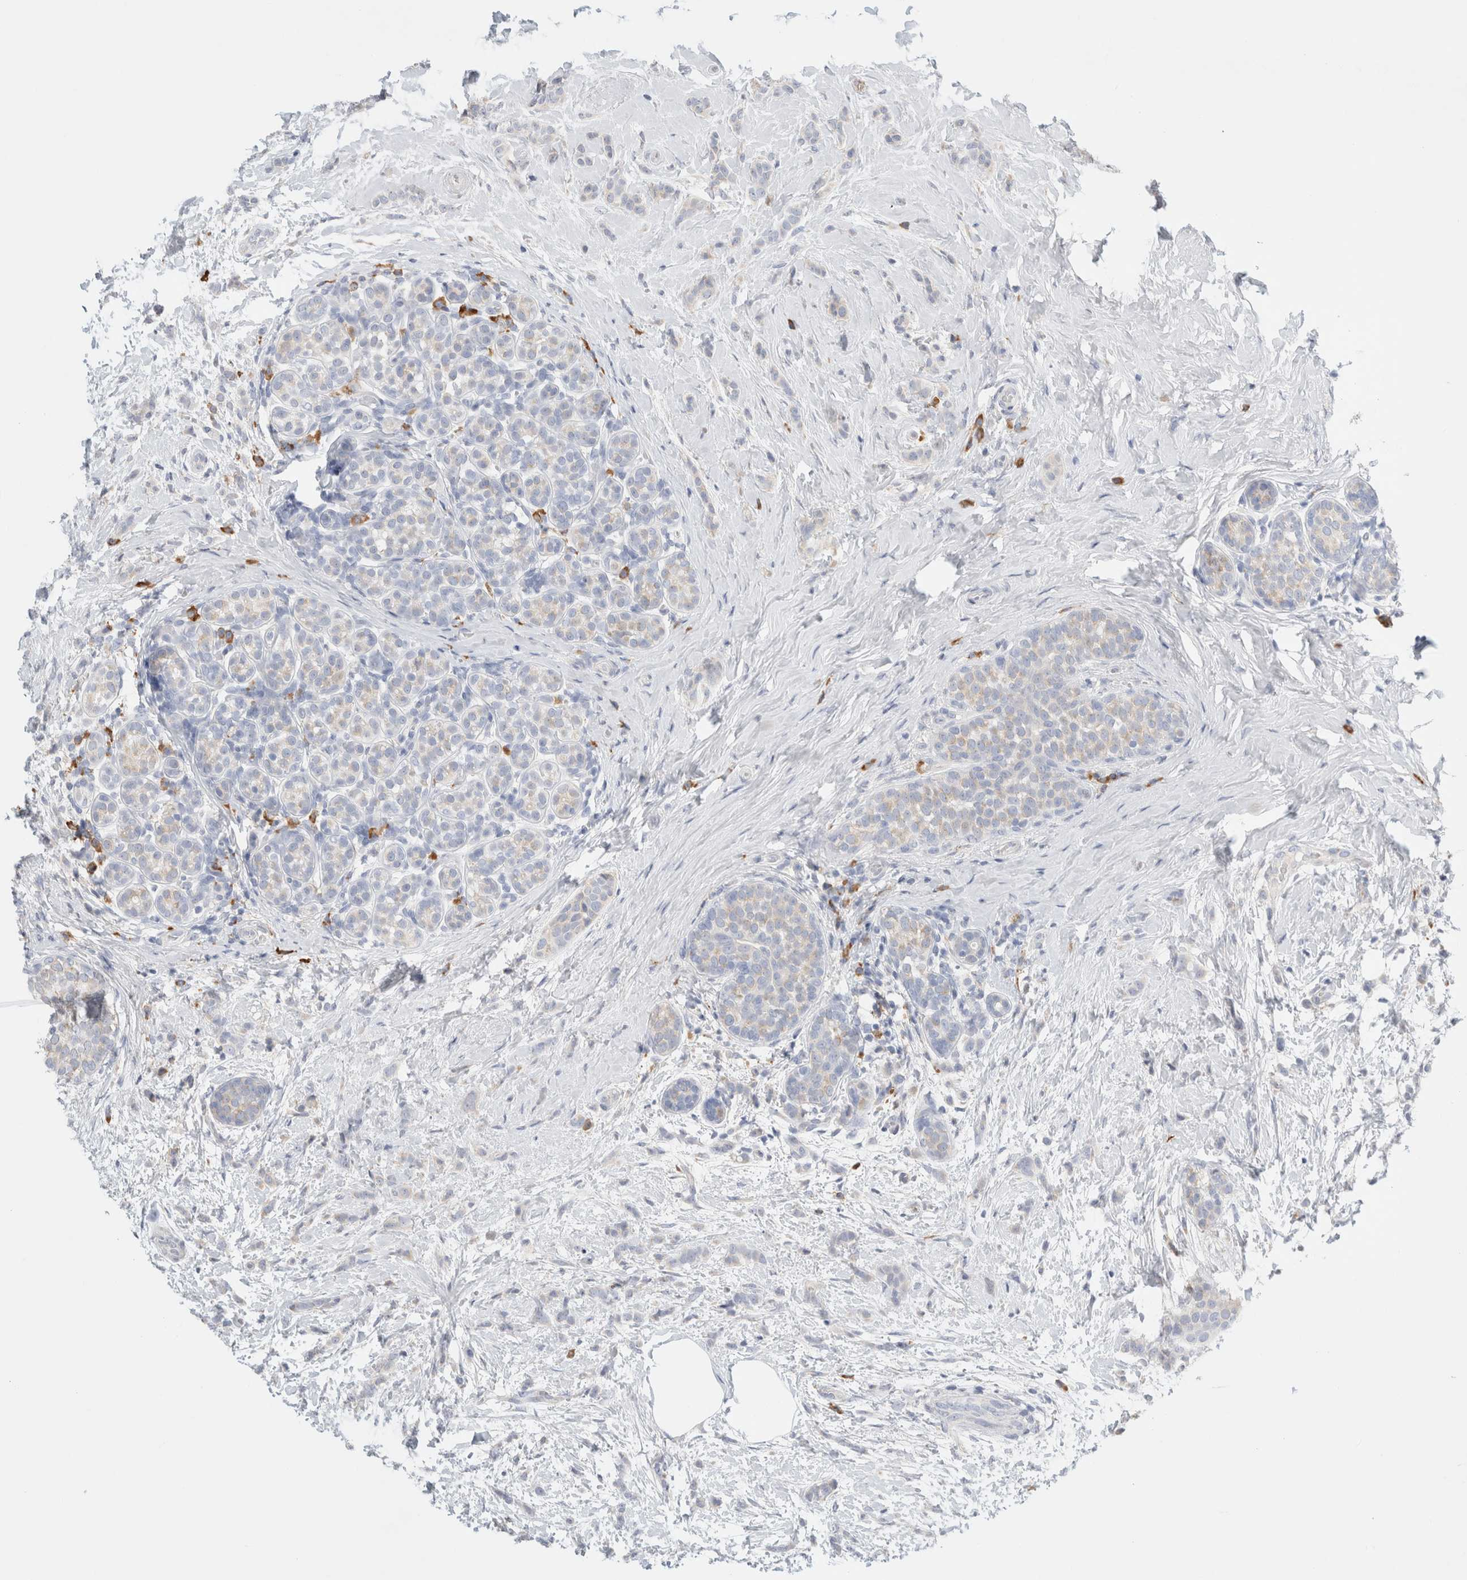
{"staining": {"intensity": "negative", "quantity": "none", "location": "none"}, "tissue": "breast cancer", "cell_type": "Tumor cells", "image_type": "cancer", "snomed": [{"axis": "morphology", "description": "Lobular carcinoma, in situ"}, {"axis": "morphology", "description": "Lobular carcinoma"}, {"axis": "topography", "description": "Breast"}], "caption": "The image reveals no staining of tumor cells in breast lobular carcinoma.", "gene": "CSK", "patient": {"sex": "female", "age": 41}}